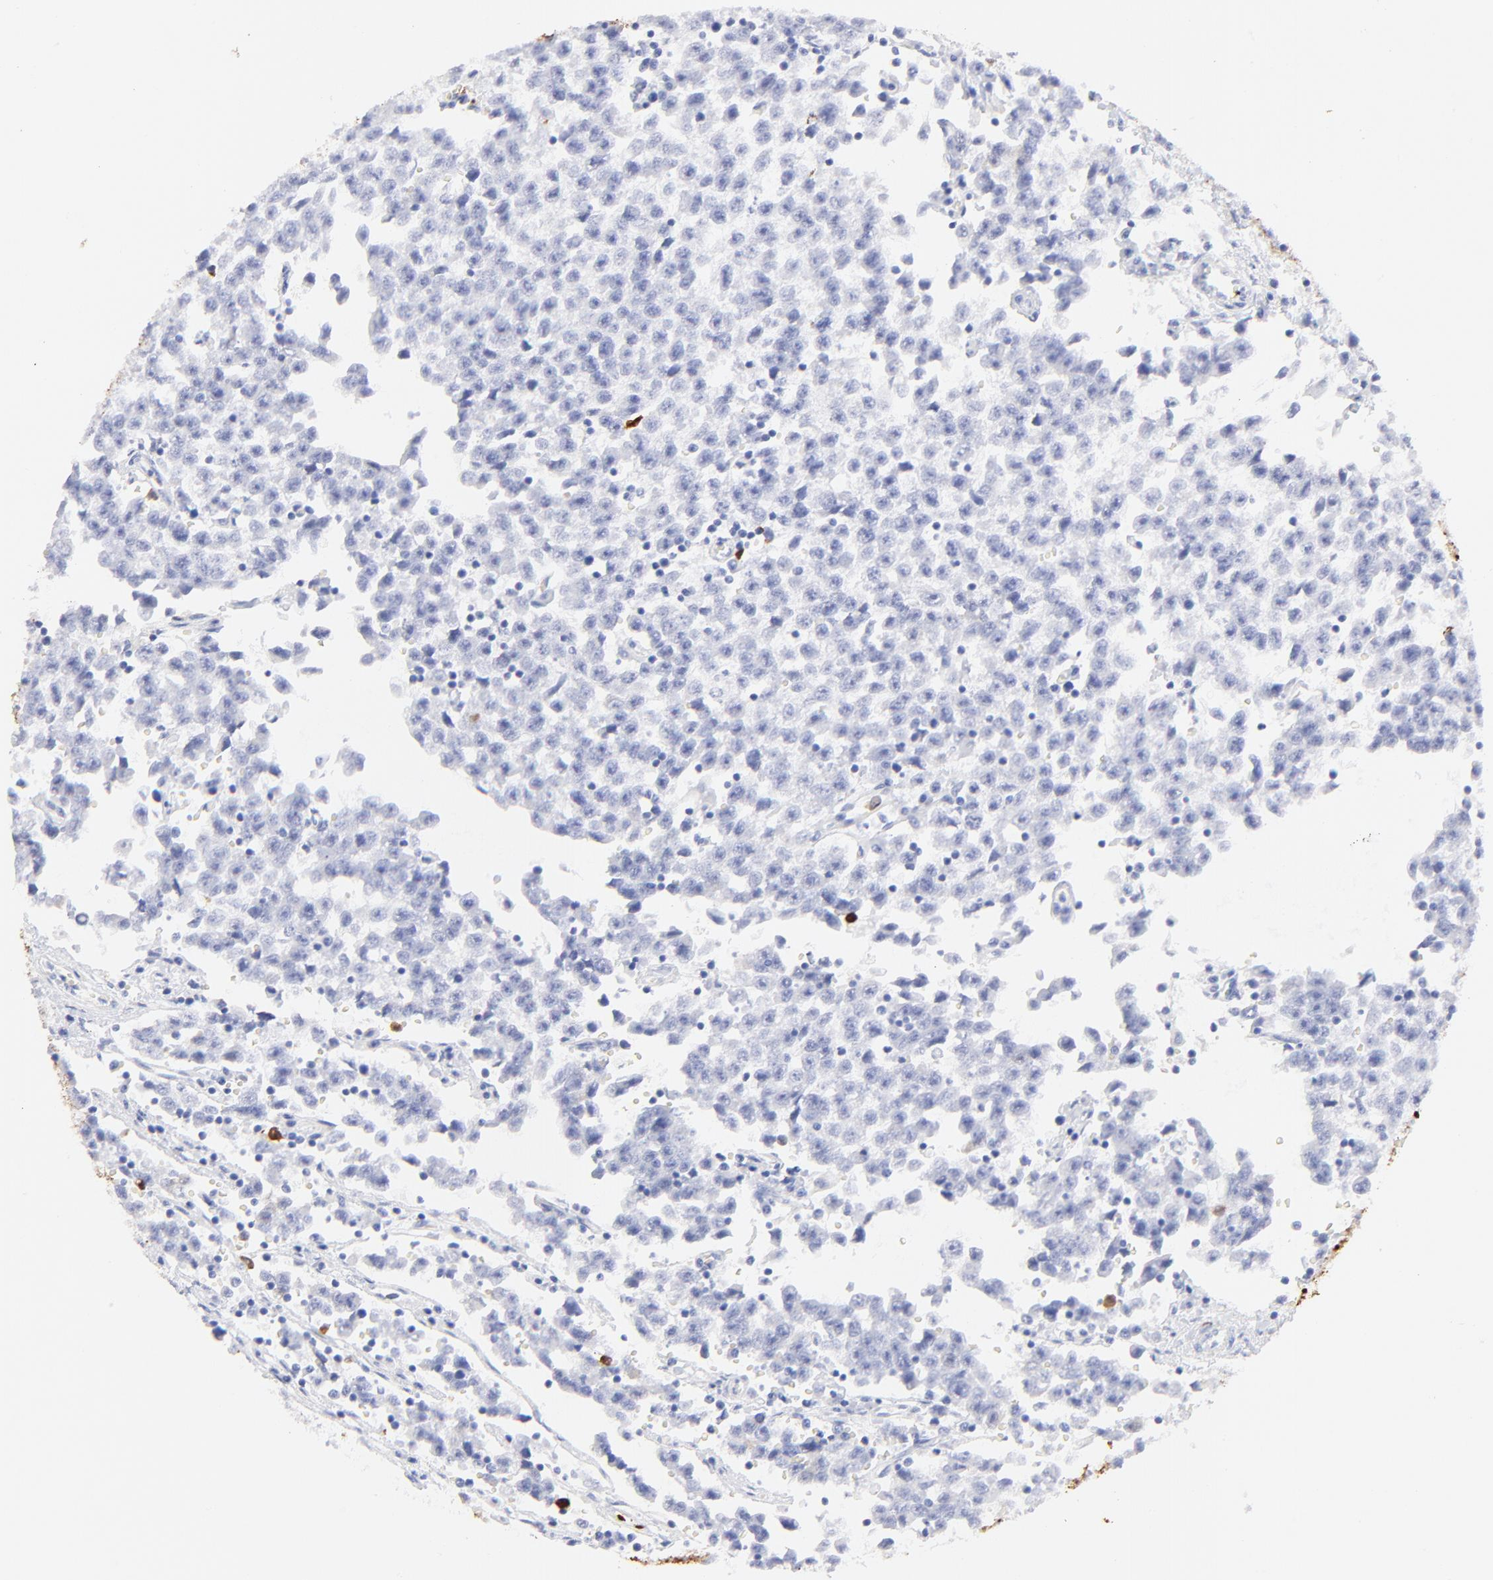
{"staining": {"intensity": "negative", "quantity": "none", "location": "none"}, "tissue": "testis cancer", "cell_type": "Tumor cells", "image_type": "cancer", "snomed": [{"axis": "morphology", "description": "Seminoma, NOS"}, {"axis": "topography", "description": "Testis"}], "caption": "Immunohistochemical staining of human testis cancer (seminoma) displays no significant expression in tumor cells. The staining was performed using DAB (3,3'-diaminobenzidine) to visualize the protein expression in brown, while the nuclei were stained in blue with hematoxylin (Magnification: 20x).", "gene": "S100A12", "patient": {"sex": "male", "age": 35}}